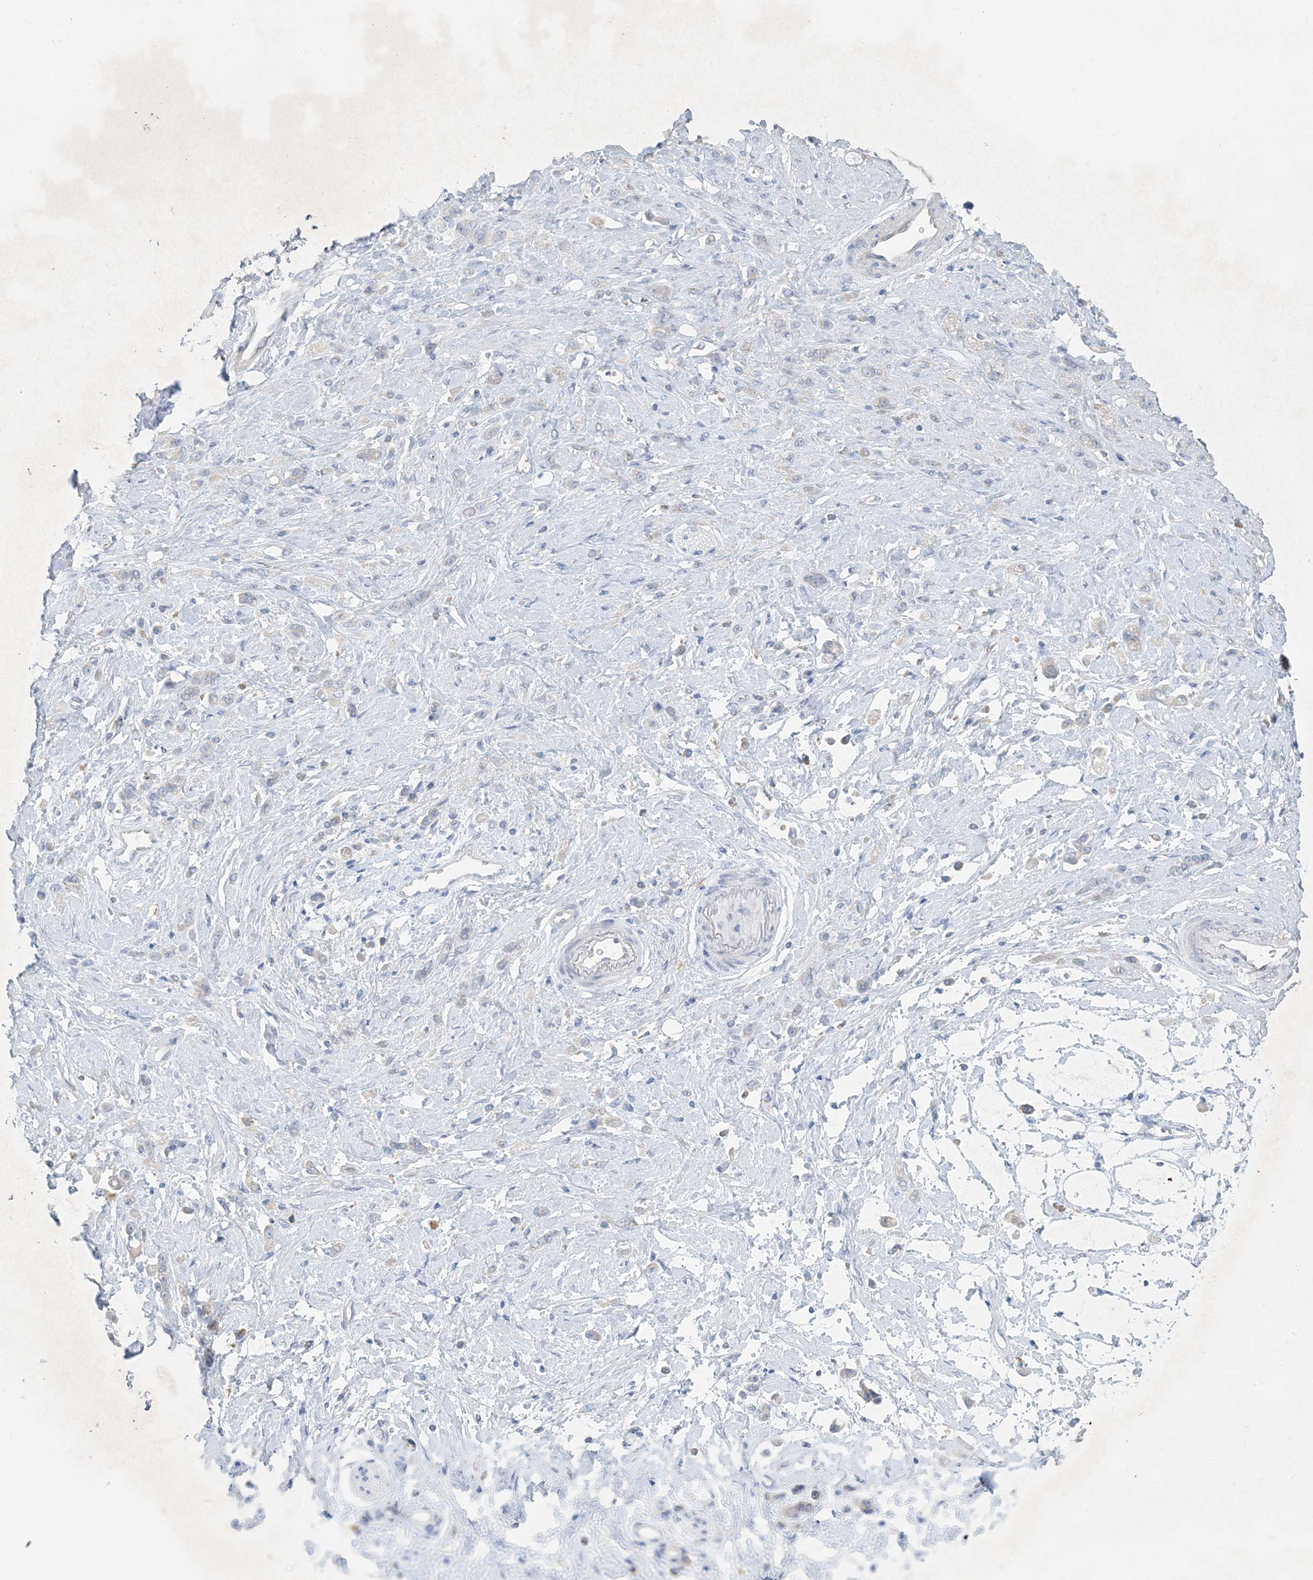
{"staining": {"intensity": "negative", "quantity": "none", "location": "none"}, "tissue": "stomach cancer", "cell_type": "Tumor cells", "image_type": "cancer", "snomed": [{"axis": "morphology", "description": "Adenocarcinoma, NOS"}, {"axis": "topography", "description": "Stomach"}], "caption": "DAB (3,3'-diaminobenzidine) immunohistochemical staining of human stomach cancer (adenocarcinoma) displays no significant staining in tumor cells.", "gene": "ZCCHC18", "patient": {"sex": "female", "age": 60}}